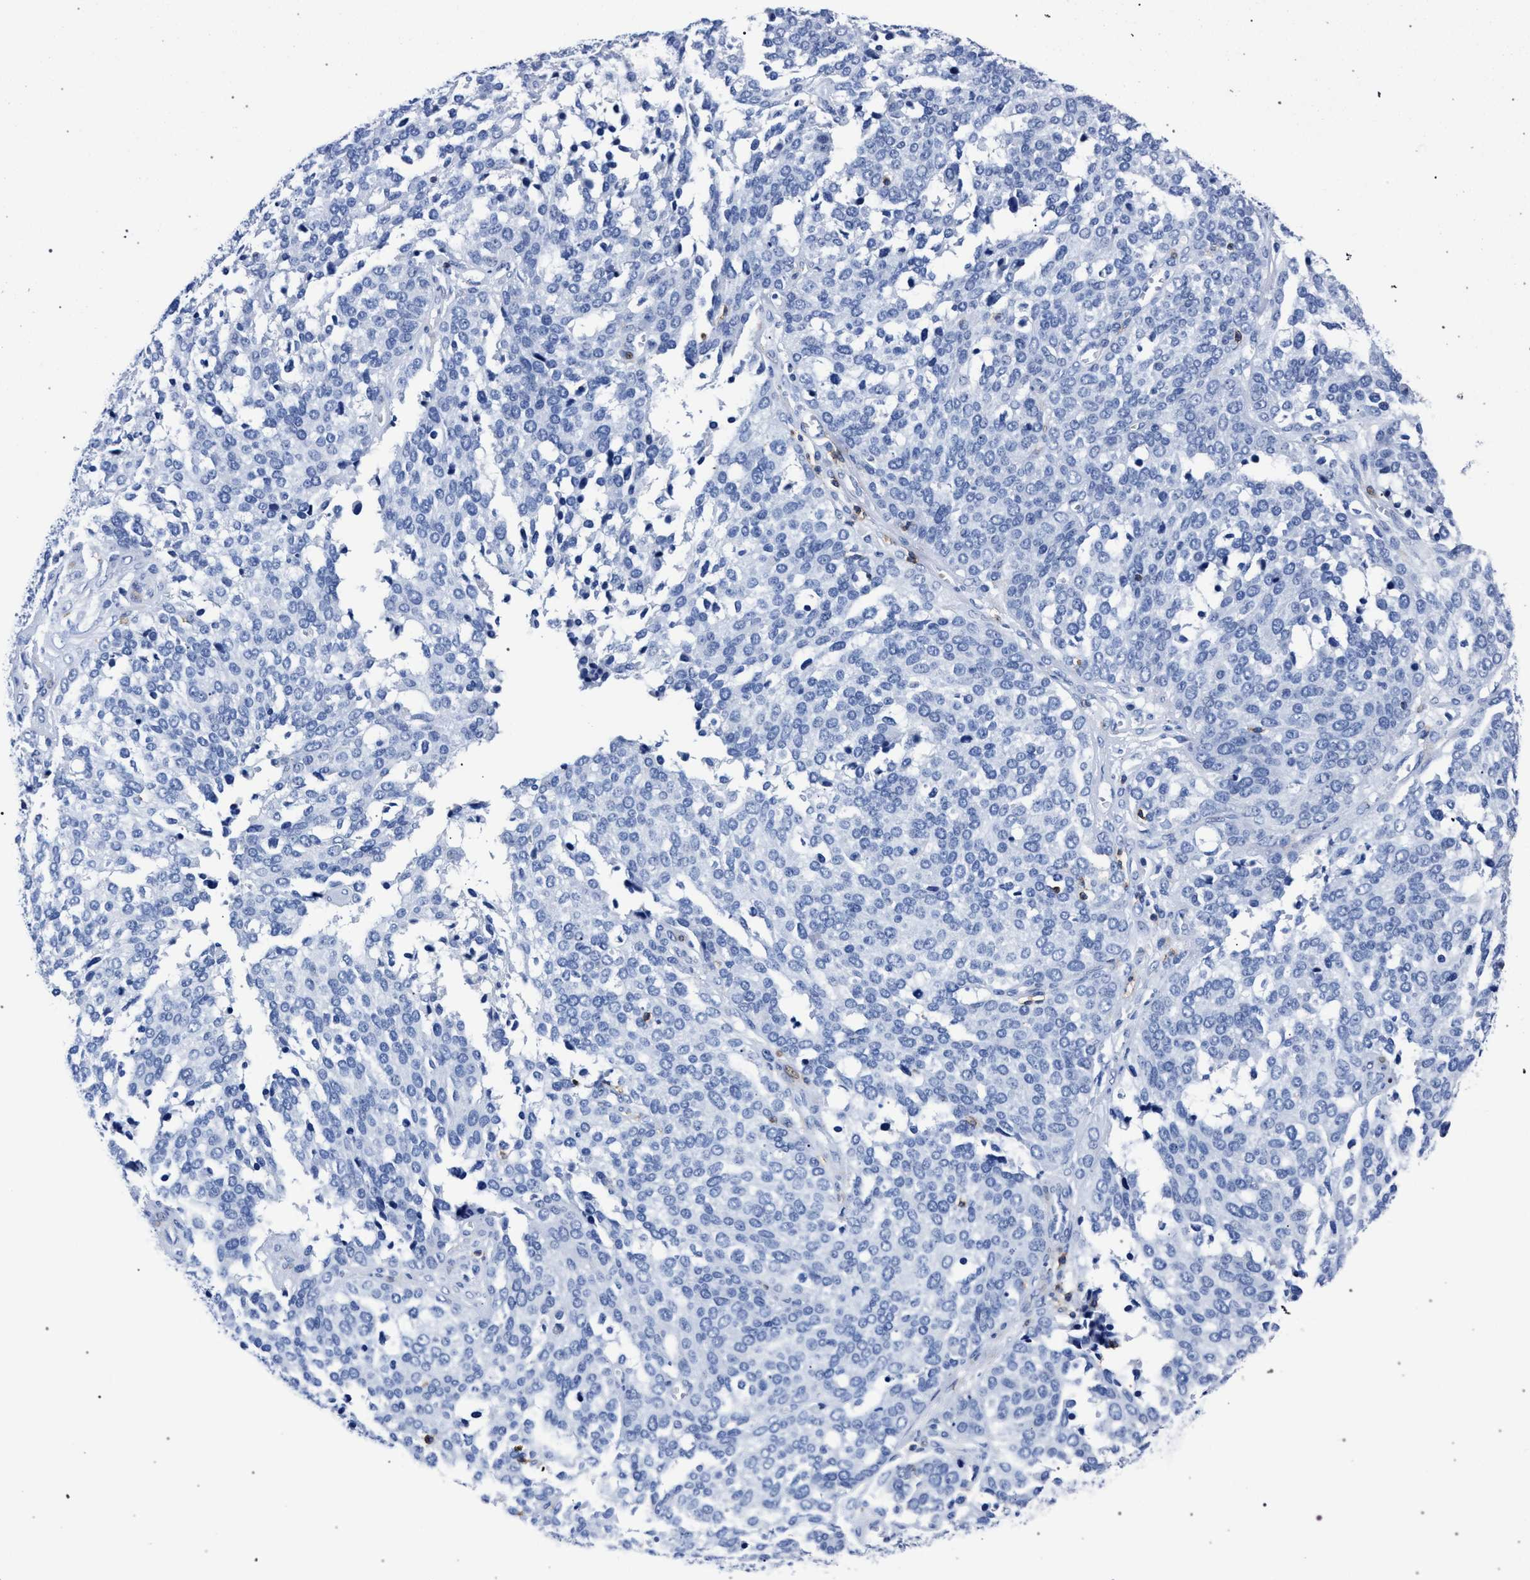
{"staining": {"intensity": "negative", "quantity": "none", "location": "none"}, "tissue": "ovarian cancer", "cell_type": "Tumor cells", "image_type": "cancer", "snomed": [{"axis": "morphology", "description": "Cystadenocarcinoma, serous, NOS"}, {"axis": "topography", "description": "Ovary"}], "caption": "Tumor cells show no significant protein staining in ovarian serous cystadenocarcinoma.", "gene": "KLRK1", "patient": {"sex": "female", "age": 44}}